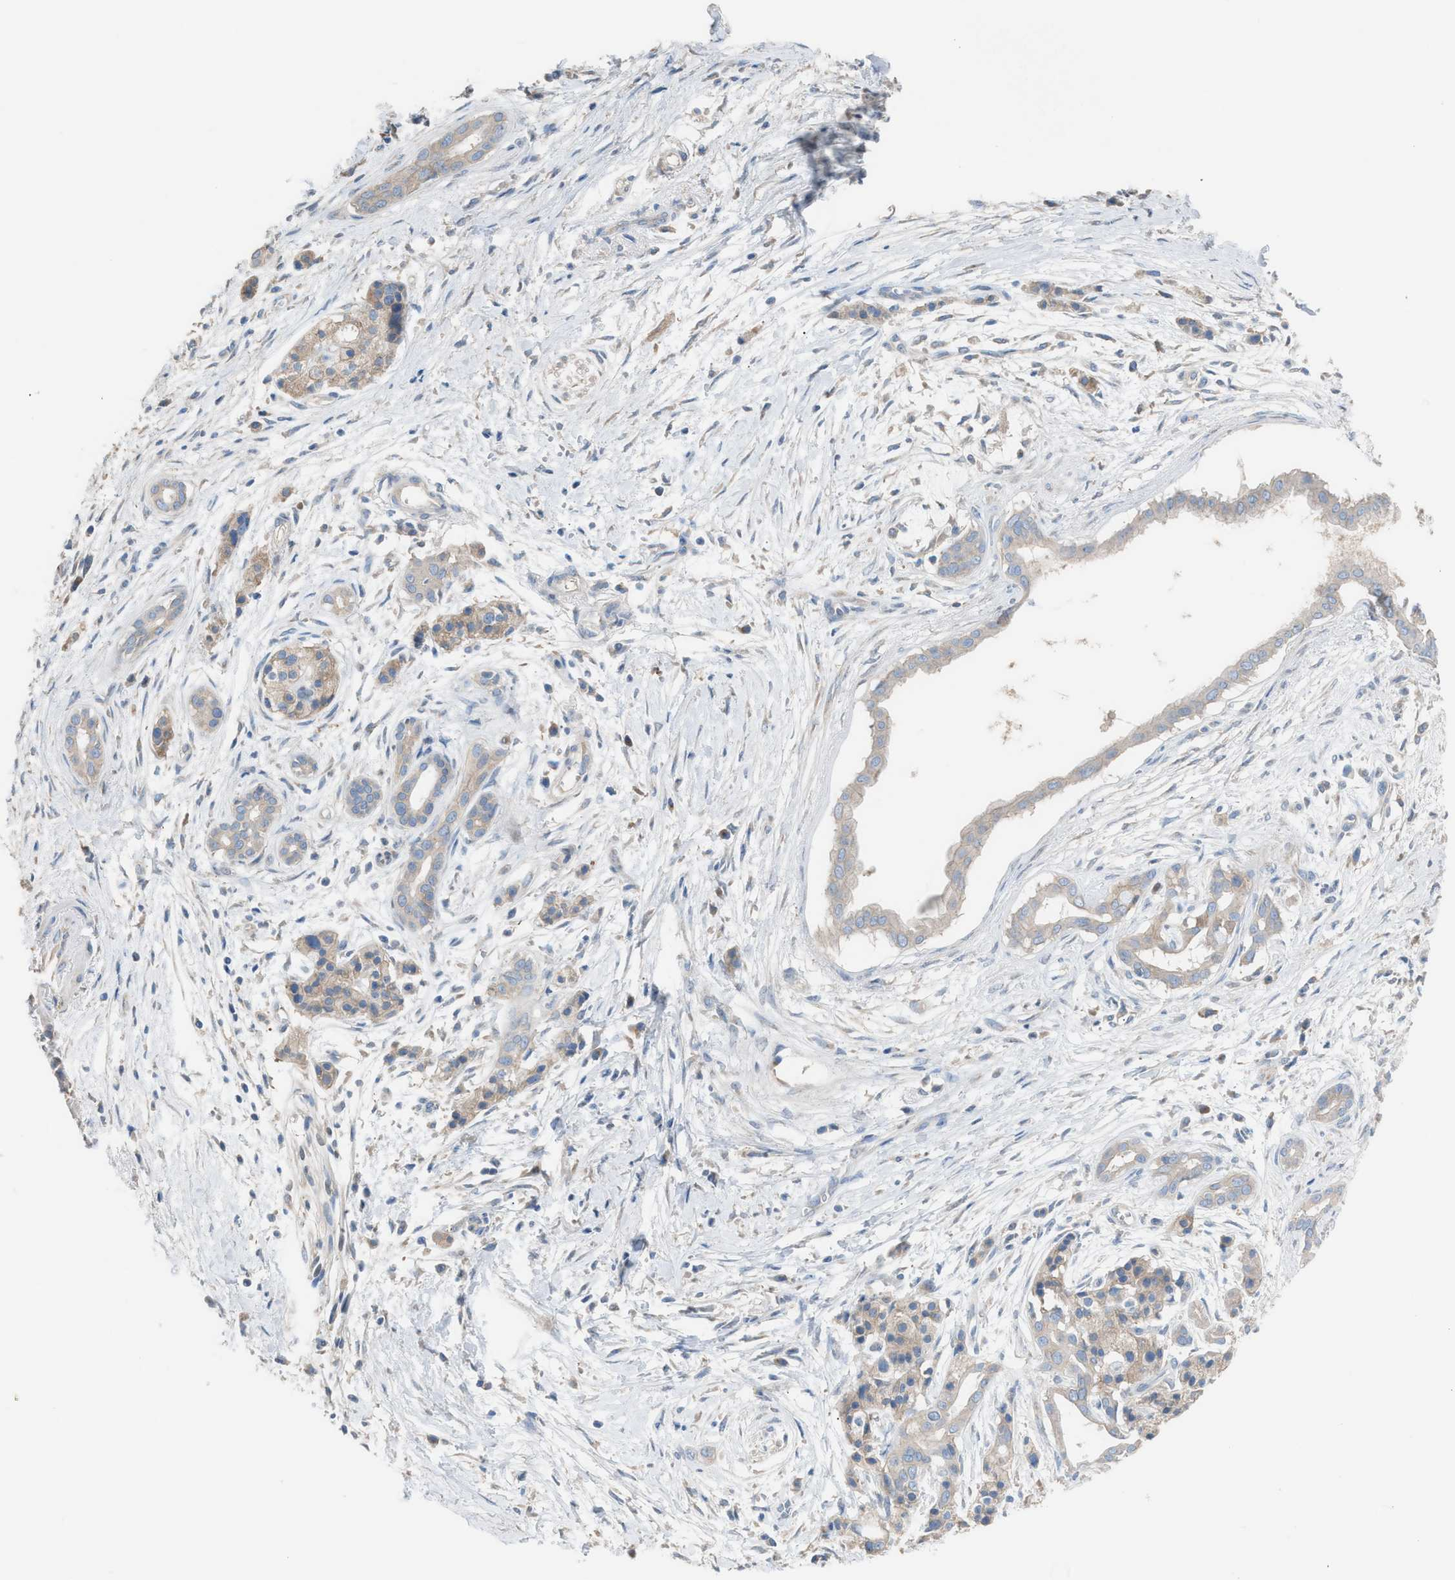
{"staining": {"intensity": "weak", "quantity": "25%-75%", "location": "cytoplasmic/membranous"}, "tissue": "pancreatic cancer", "cell_type": "Tumor cells", "image_type": "cancer", "snomed": [{"axis": "morphology", "description": "Adenocarcinoma, NOS"}, {"axis": "topography", "description": "Pancreas"}], "caption": "Immunohistochemistry (IHC) image of human pancreatic adenocarcinoma stained for a protein (brown), which displays low levels of weak cytoplasmic/membranous expression in about 25%-75% of tumor cells.", "gene": "NQO2", "patient": {"sex": "male", "age": 59}}